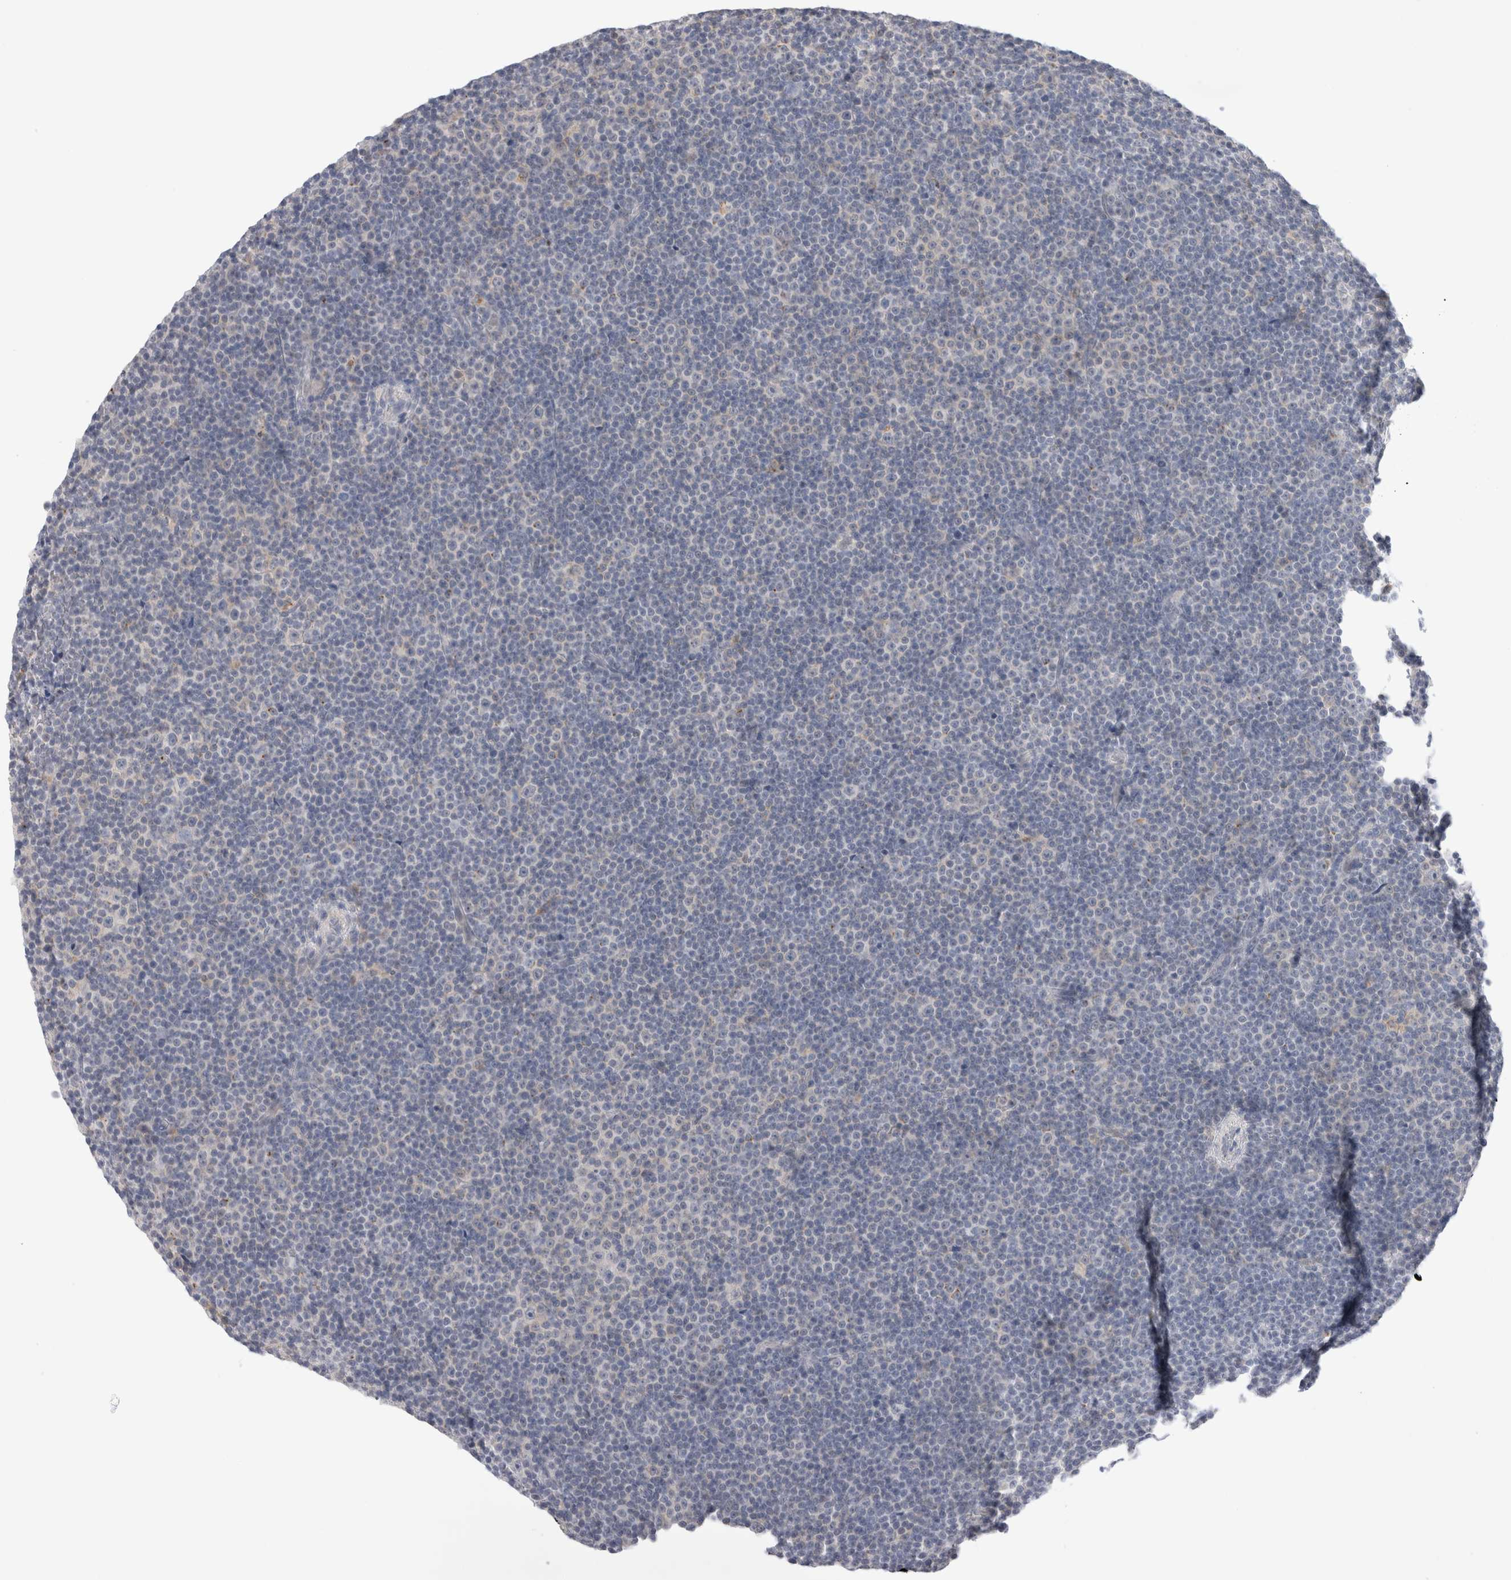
{"staining": {"intensity": "negative", "quantity": "none", "location": "none"}, "tissue": "lymphoma", "cell_type": "Tumor cells", "image_type": "cancer", "snomed": [{"axis": "morphology", "description": "Malignant lymphoma, non-Hodgkin's type, Low grade"}, {"axis": "topography", "description": "Lymph node"}], "caption": "Immunohistochemical staining of human lymphoma demonstrates no significant positivity in tumor cells. (Brightfield microscopy of DAB (3,3'-diaminobenzidine) immunohistochemistry at high magnification).", "gene": "SLC22A12", "patient": {"sex": "female", "age": 67}}